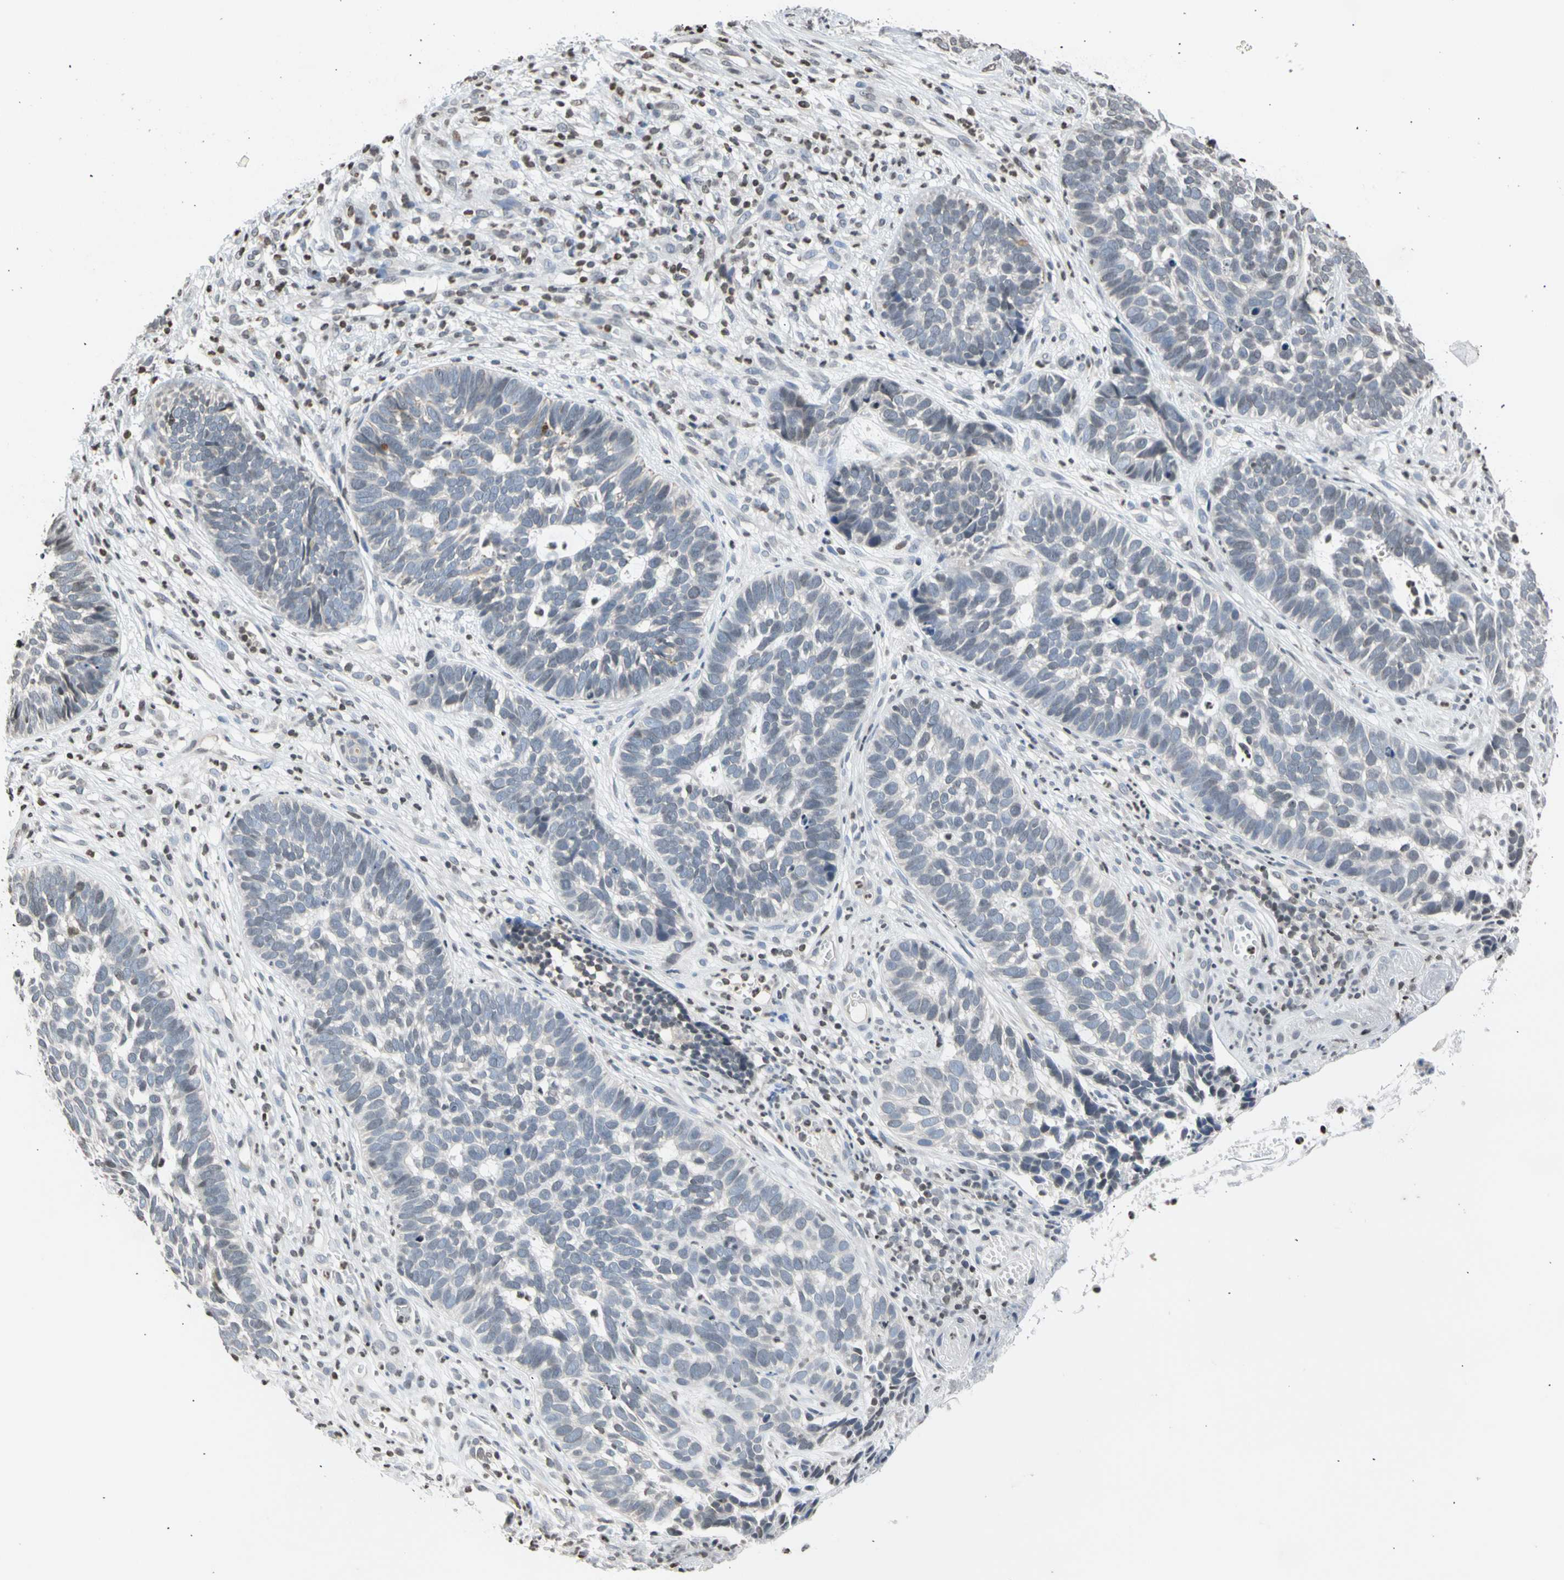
{"staining": {"intensity": "negative", "quantity": "none", "location": "none"}, "tissue": "skin cancer", "cell_type": "Tumor cells", "image_type": "cancer", "snomed": [{"axis": "morphology", "description": "Basal cell carcinoma"}, {"axis": "topography", "description": "Skin"}], "caption": "Basal cell carcinoma (skin) was stained to show a protein in brown. There is no significant positivity in tumor cells.", "gene": "GPX4", "patient": {"sex": "male", "age": 87}}